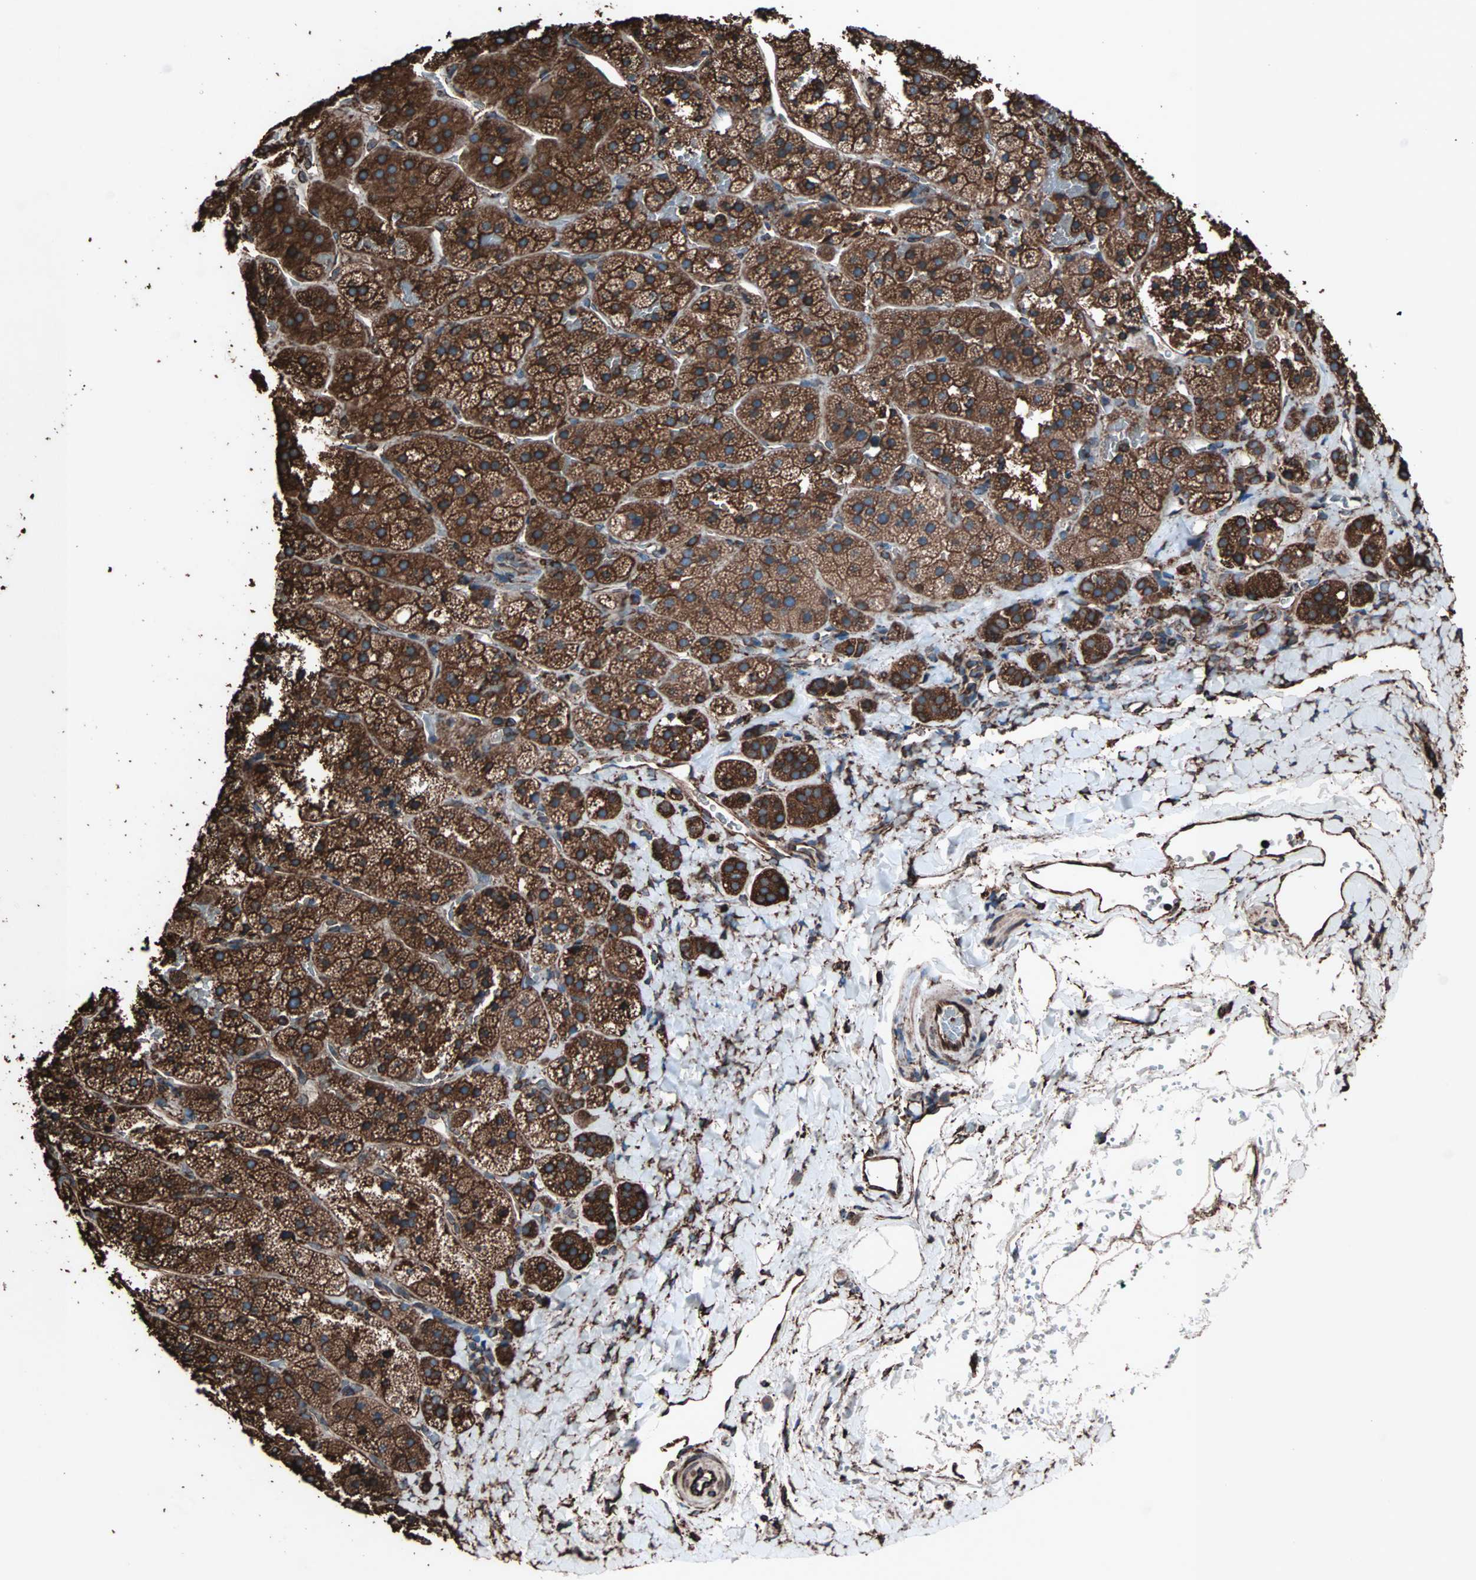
{"staining": {"intensity": "strong", "quantity": ">75%", "location": "cytoplasmic/membranous"}, "tissue": "adrenal gland", "cell_type": "Glandular cells", "image_type": "normal", "snomed": [{"axis": "morphology", "description": "Normal tissue, NOS"}, {"axis": "topography", "description": "Adrenal gland"}], "caption": "The micrograph exhibits immunohistochemical staining of benign adrenal gland. There is strong cytoplasmic/membranous expression is identified in about >75% of glandular cells.", "gene": "HSP90B1", "patient": {"sex": "female", "age": 44}}